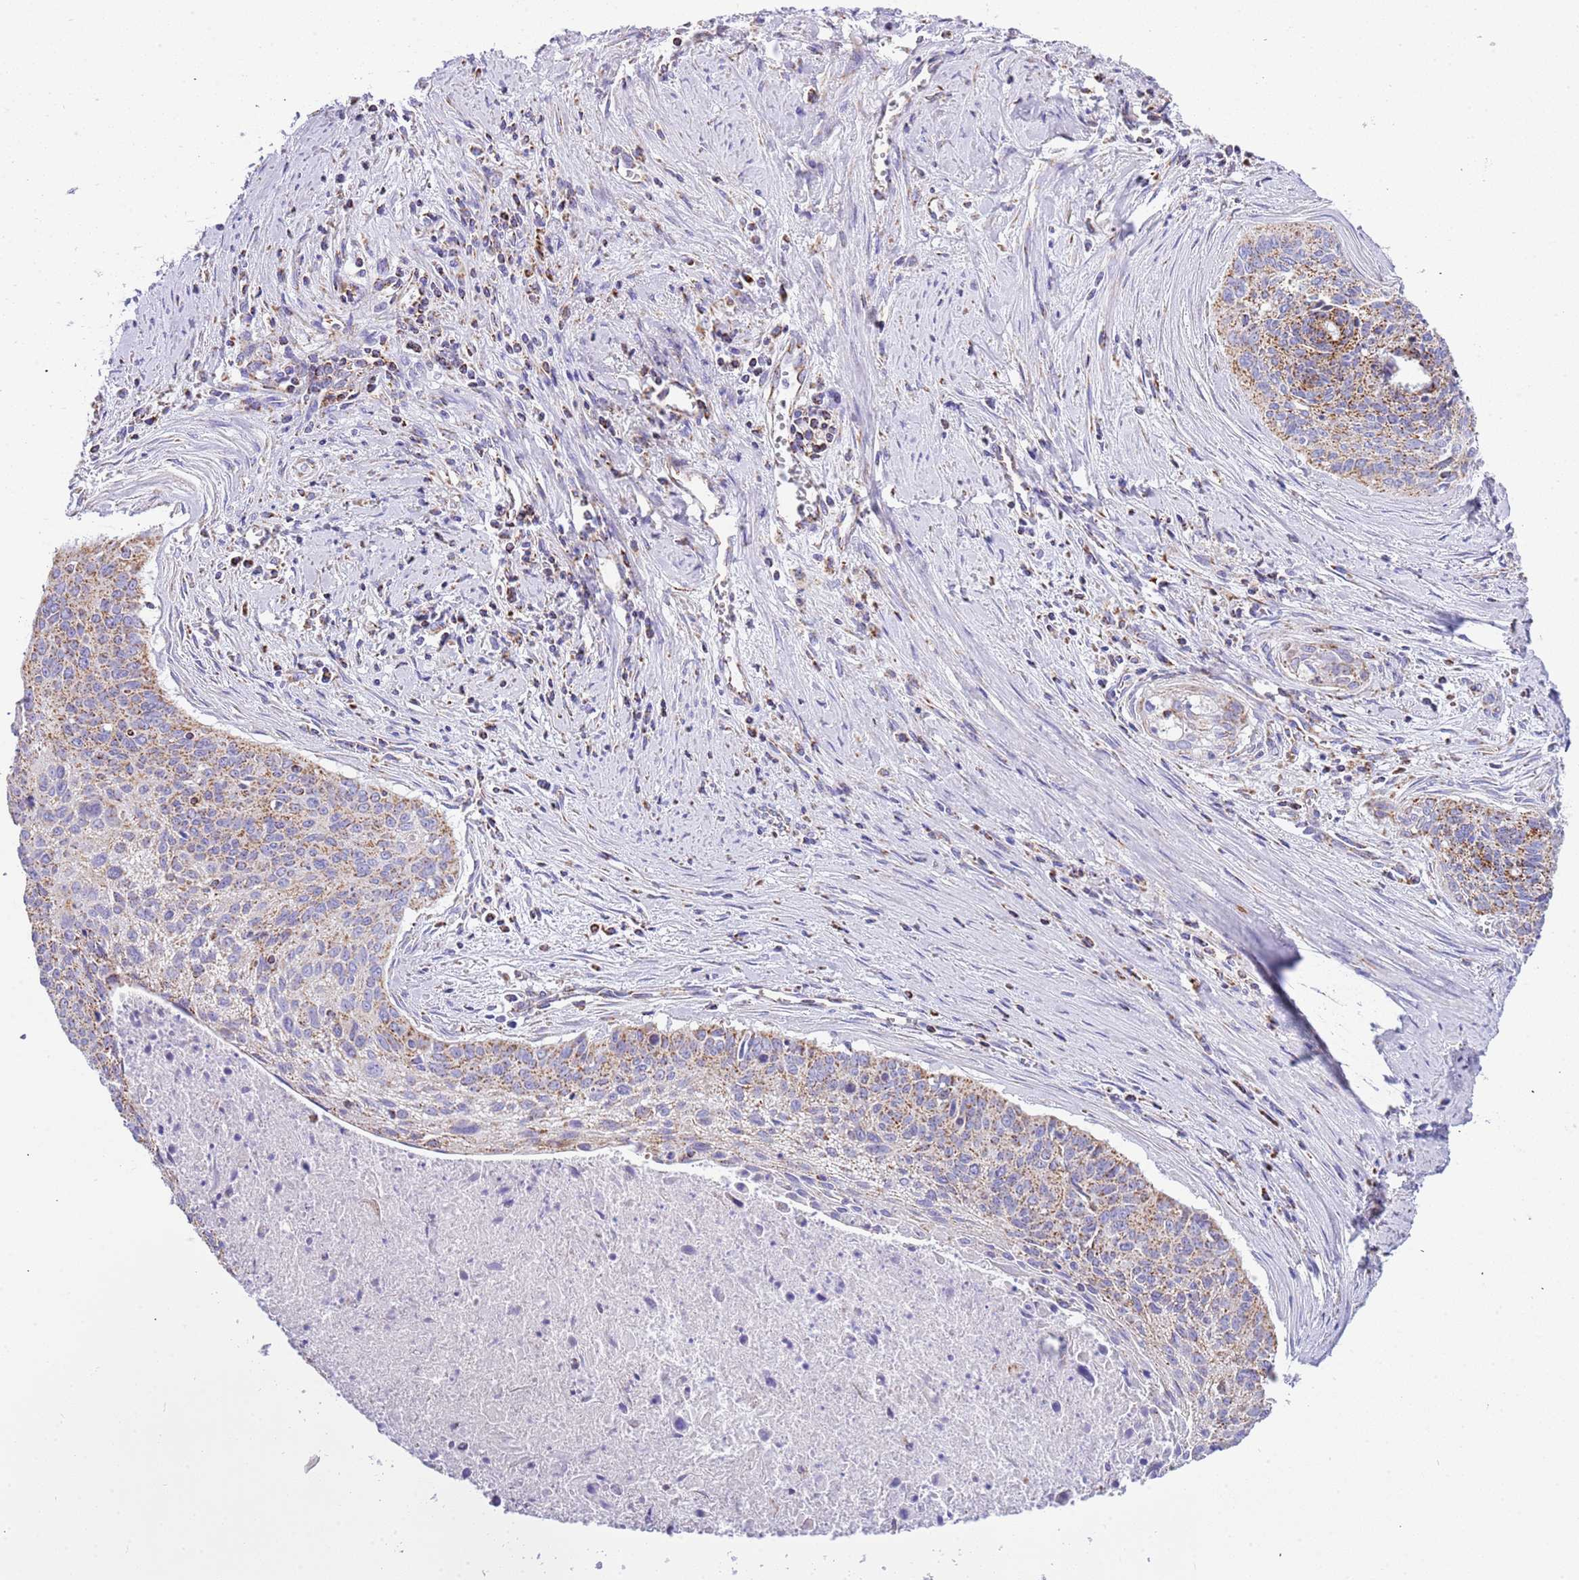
{"staining": {"intensity": "moderate", "quantity": ">75%", "location": "cytoplasmic/membranous"}, "tissue": "cervical cancer", "cell_type": "Tumor cells", "image_type": "cancer", "snomed": [{"axis": "morphology", "description": "Squamous cell carcinoma, NOS"}, {"axis": "topography", "description": "Cervix"}], "caption": "Cervical cancer was stained to show a protein in brown. There is medium levels of moderate cytoplasmic/membranous expression in approximately >75% of tumor cells.", "gene": "SUCLG2", "patient": {"sex": "female", "age": 55}}